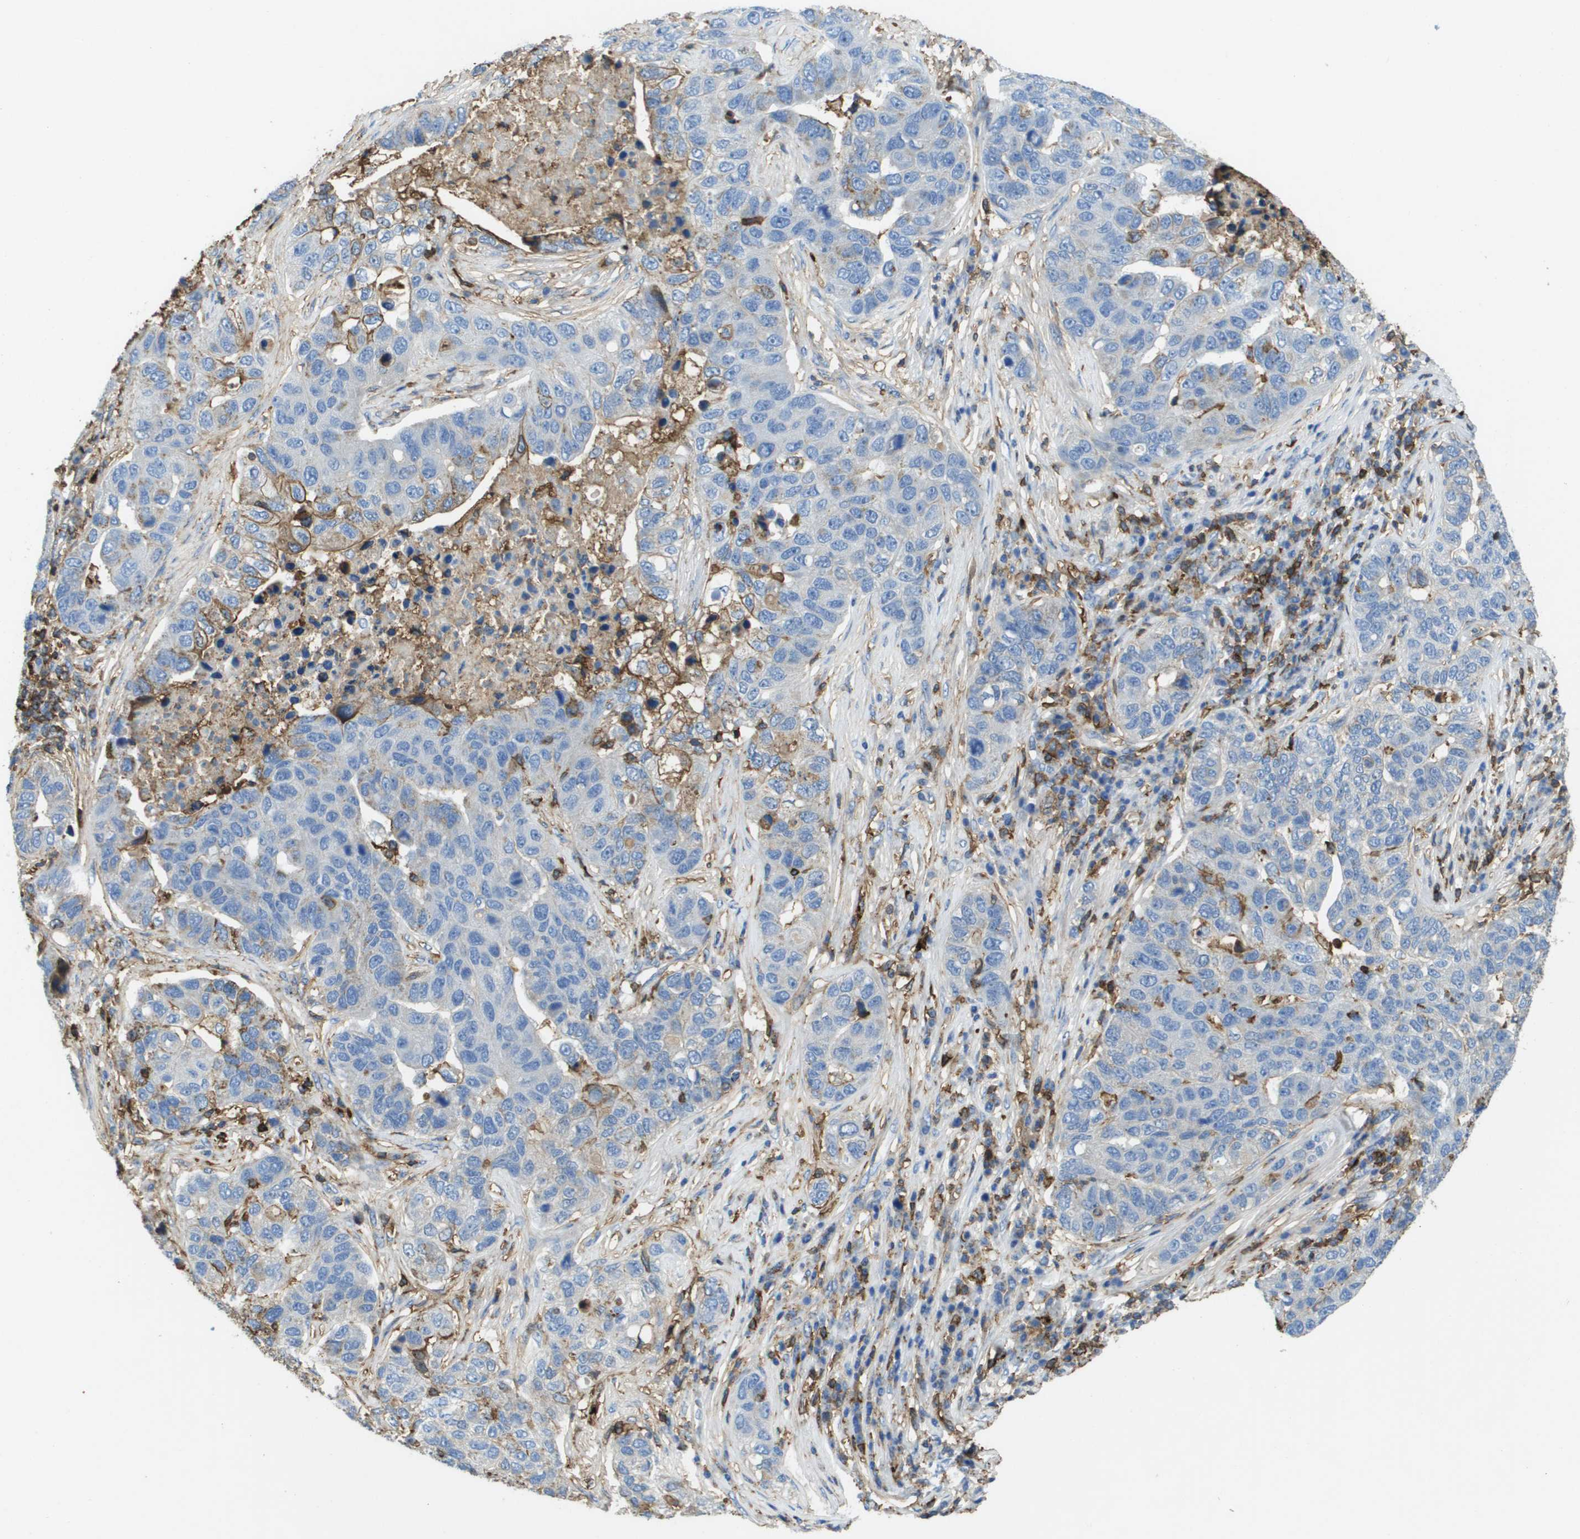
{"staining": {"intensity": "negative", "quantity": "none", "location": "none"}, "tissue": "pancreatic cancer", "cell_type": "Tumor cells", "image_type": "cancer", "snomed": [{"axis": "morphology", "description": "Adenocarcinoma, NOS"}, {"axis": "topography", "description": "Pancreas"}], "caption": "The micrograph demonstrates no significant positivity in tumor cells of pancreatic cancer (adenocarcinoma).", "gene": "PASK", "patient": {"sex": "female", "age": 61}}